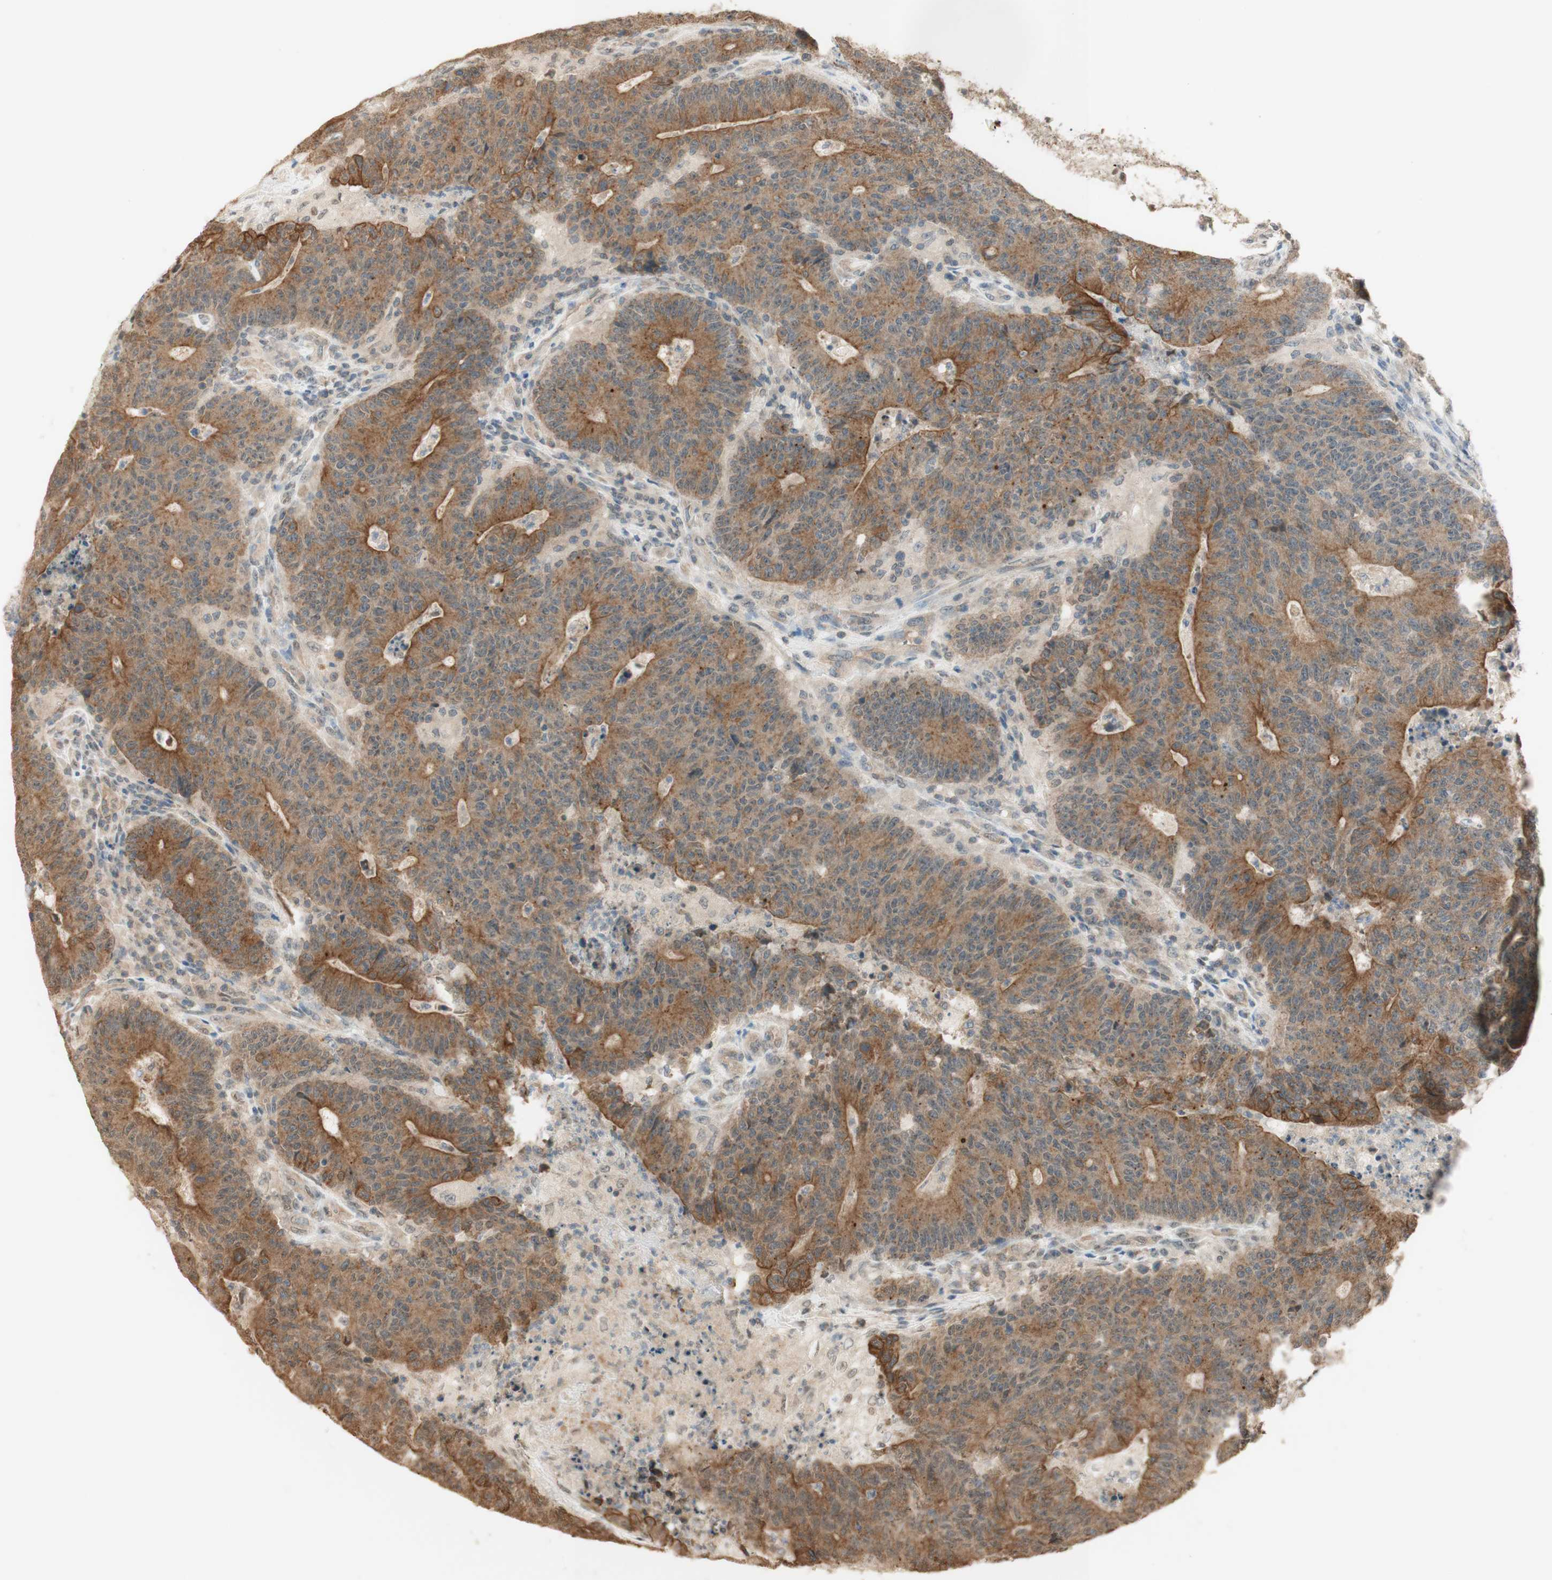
{"staining": {"intensity": "moderate", "quantity": ">75%", "location": "cytoplasmic/membranous"}, "tissue": "colorectal cancer", "cell_type": "Tumor cells", "image_type": "cancer", "snomed": [{"axis": "morphology", "description": "Normal tissue, NOS"}, {"axis": "morphology", "description": "Adenocarcinoma, NOS"}, {"axis": "topography", "description": "Colon"}], "caption": "Immunohistochemistry (IHC) histopathology image of neoplastic tissue: colorectal cancer (adenocarcinoma) stained using immunohistochemistry exhibits medium levels of moderate protein expression localized specifically in the cytoplasmic/membranous of tumor cells, appearing as a cytoplasmic/membranous brown color.", "gene": "SPINT2", "patient": {"sex": "female", "age": 75}}